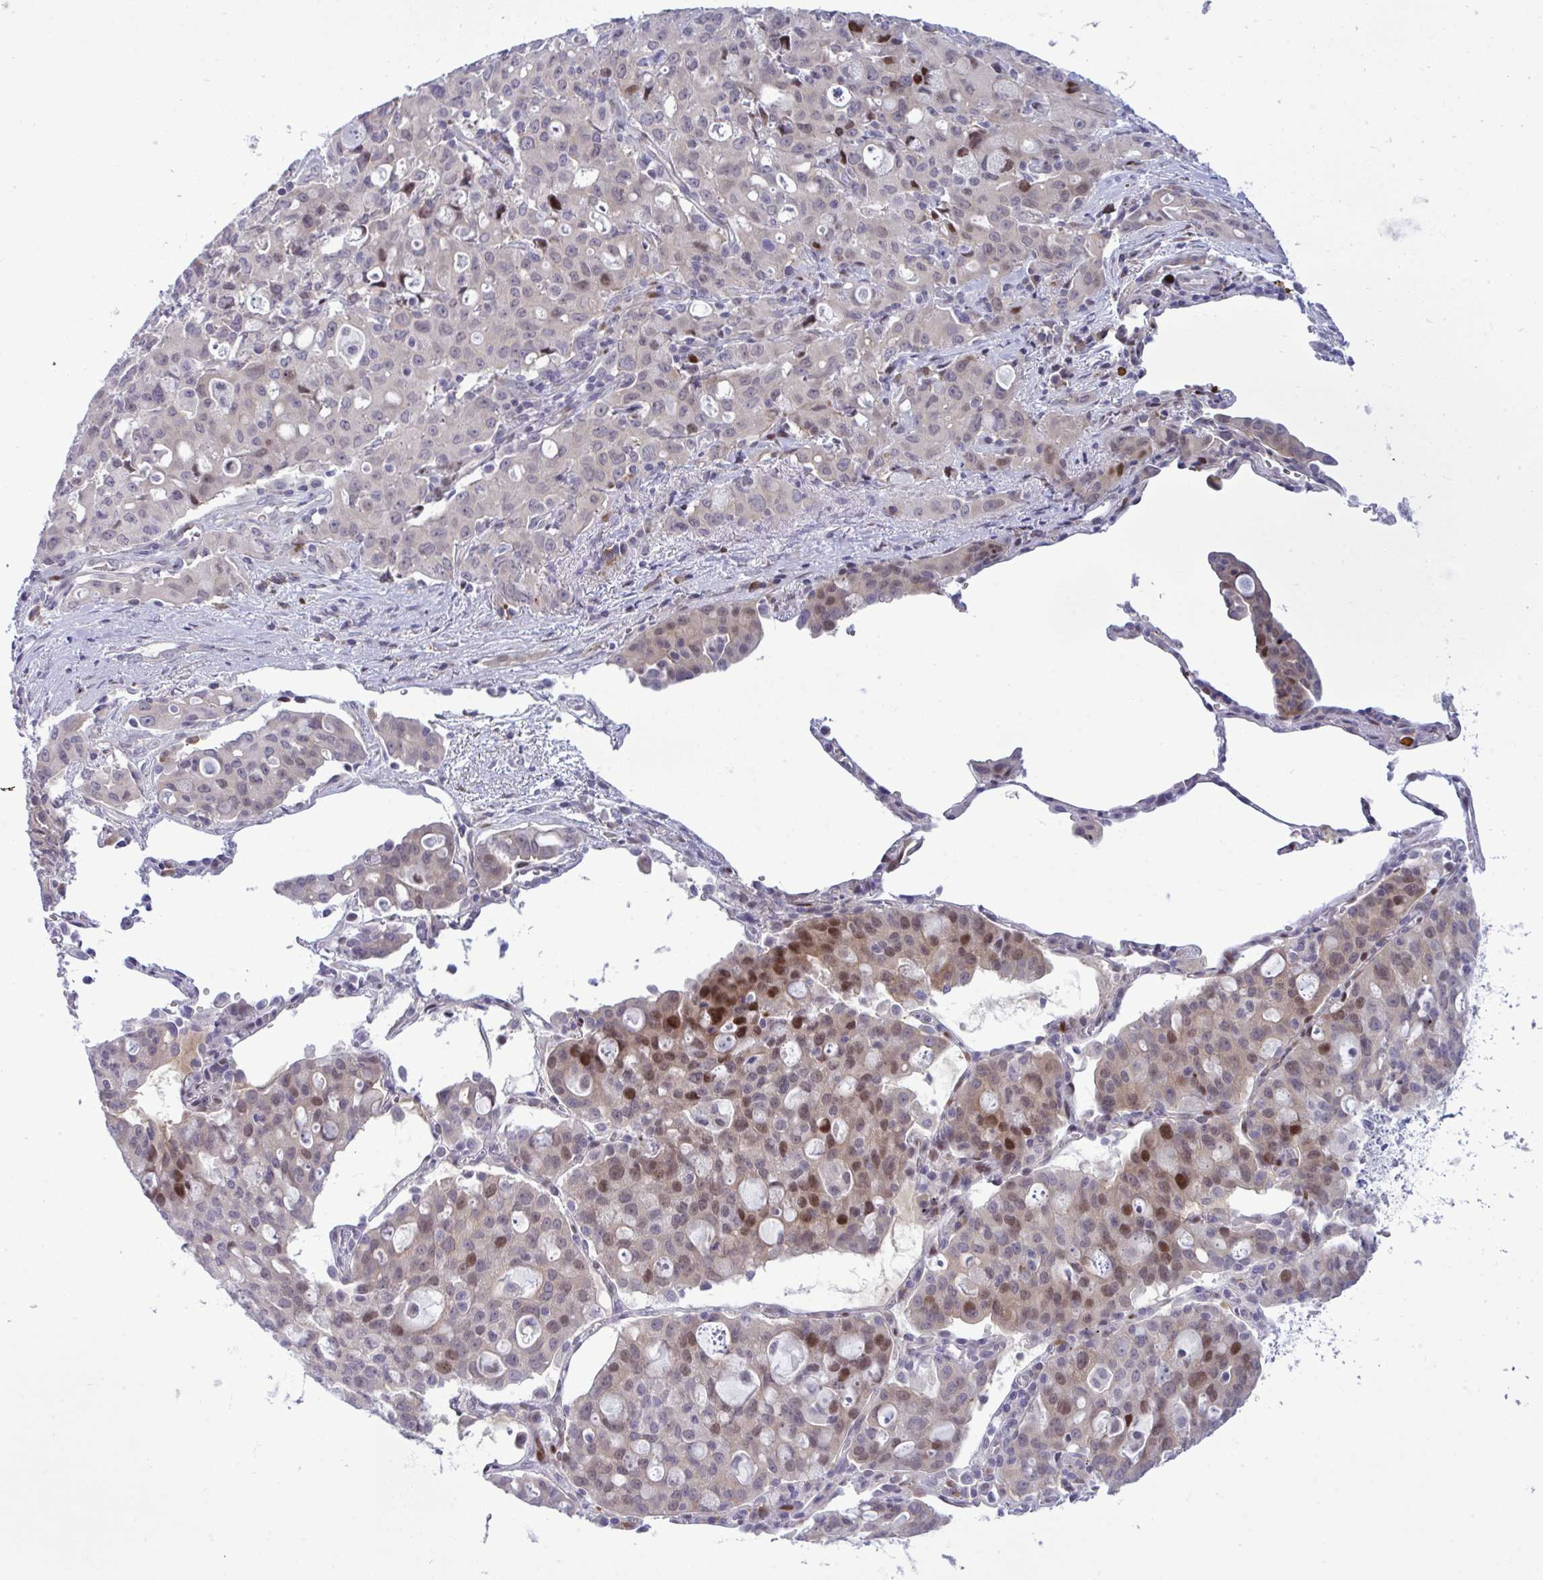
{"staining": {"intensity": "moderate", "quantity": "<25%", "location": "nuclear"}, "tissue": "lung cancer", "cell_type": "Tumor cells", "image_type": "cancer", "snomed": [{"axis": "morphology", "description": "Adenocarcinoma, NOS"}, {"axis": "topography", "description": "Lung"}], "caption": "Lung adenocarcinoma stained with DAB immunohistochemistry (IHC) shows low levels of moderate nuclear expression in about <25% of tumor cells.", "gene": "TAB1", "patient": {"sex": "female", "age": 44}}